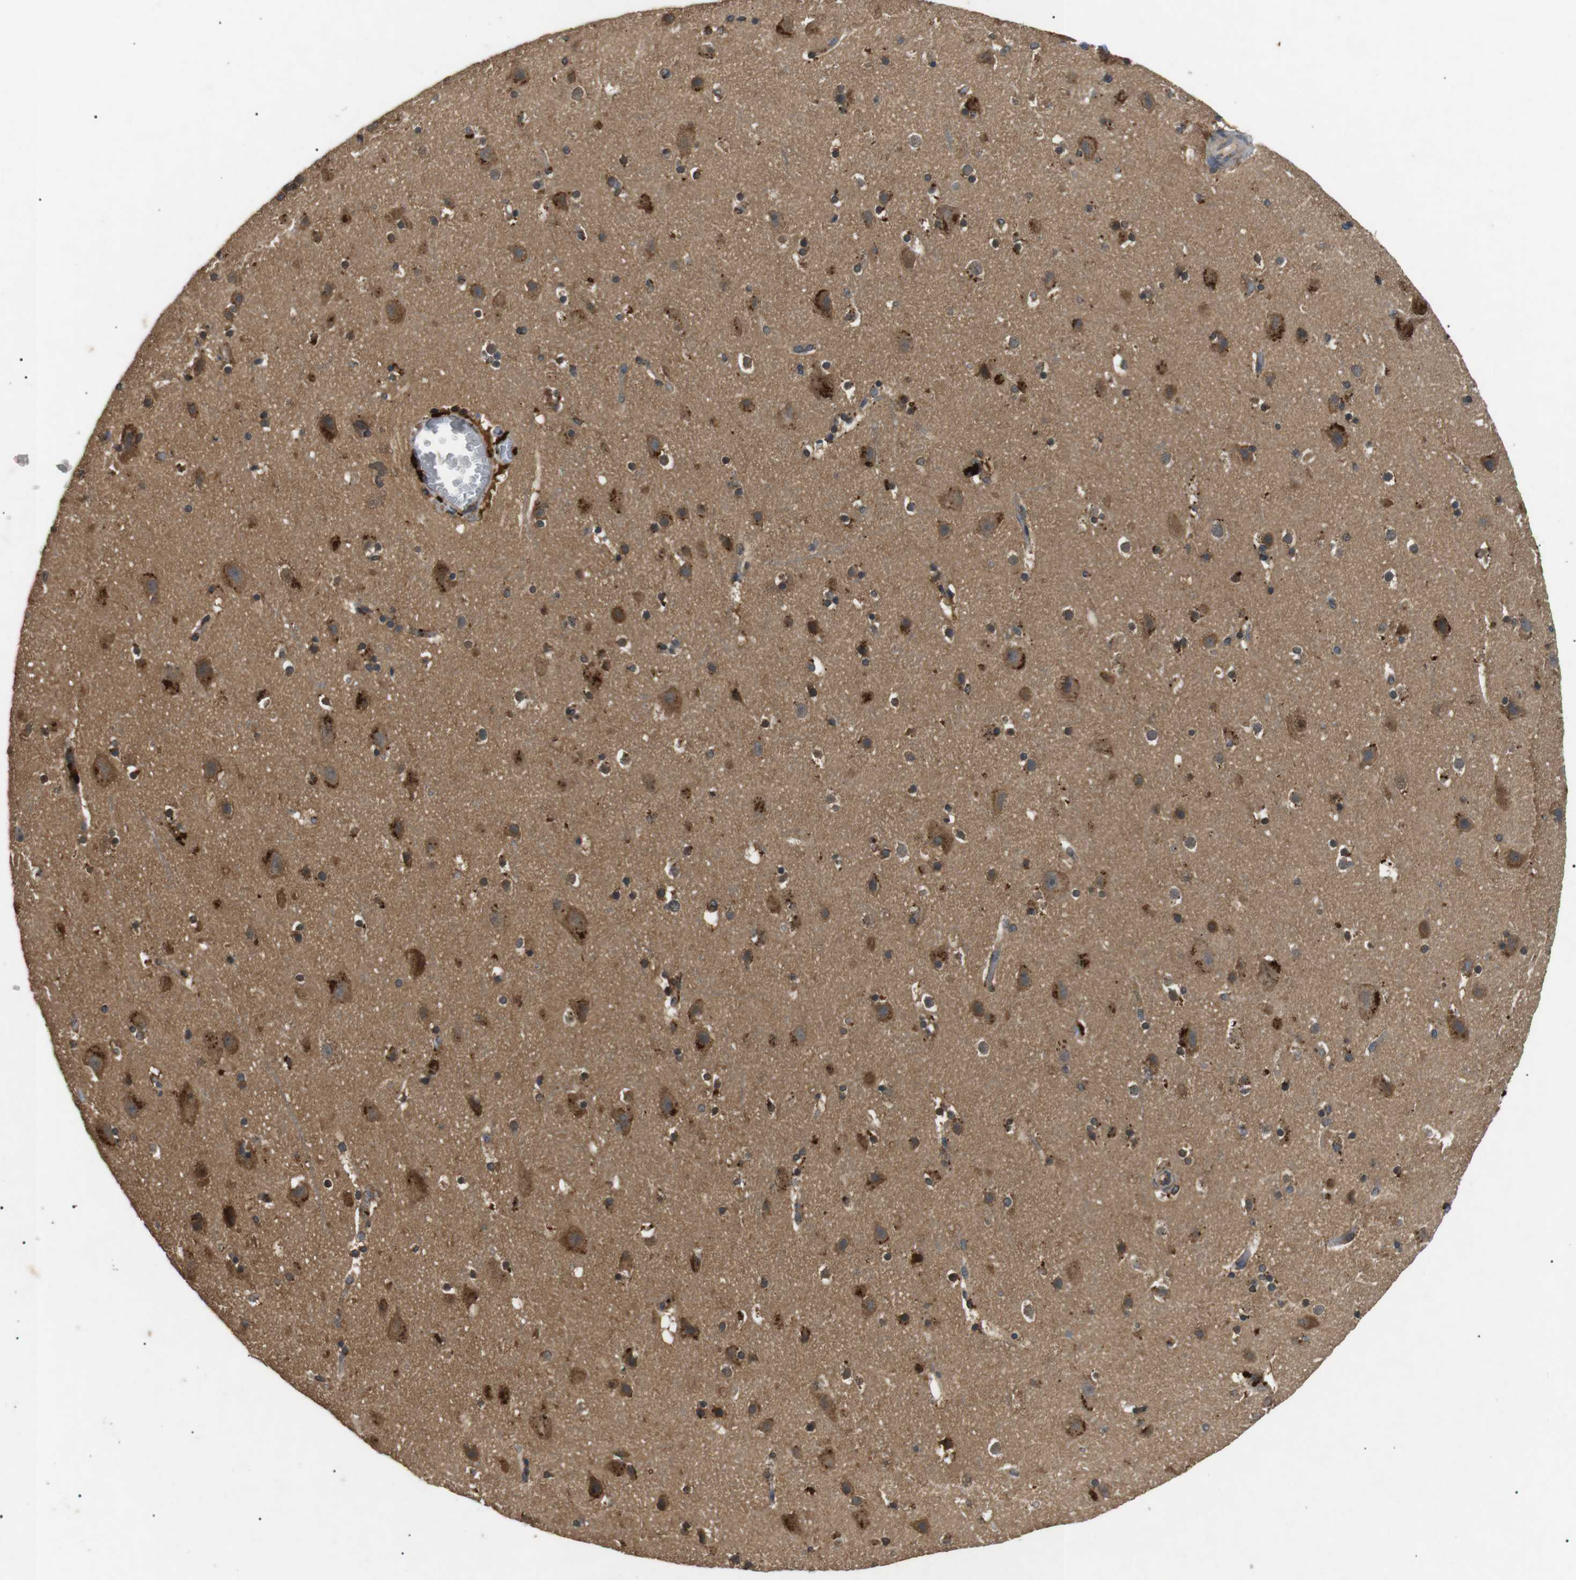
{"staining": {"intensity": "negative", "quantity": "none", "location": "none"}, "tissue": "cerebral cortex", "cell_type": "Endothelial cells", "image_type": "normal", "snomed": [{"axis": "morphology", "description": "Normal tissue, NOS"}, {"axis": "topography", "description": "Cerebral cortex"}], "caption": "IHC of benign human cerebral cortex displays no positivity in endothelial cells. Brightfield microscopy of immunohistochemistry stained with DAB (3,3'-diaminobenzidine) (brown) and hematoxylin (blue), captured at high magnification.", "gene": "TBC1D15", "patient": {"sex": "male", "age": 45}}